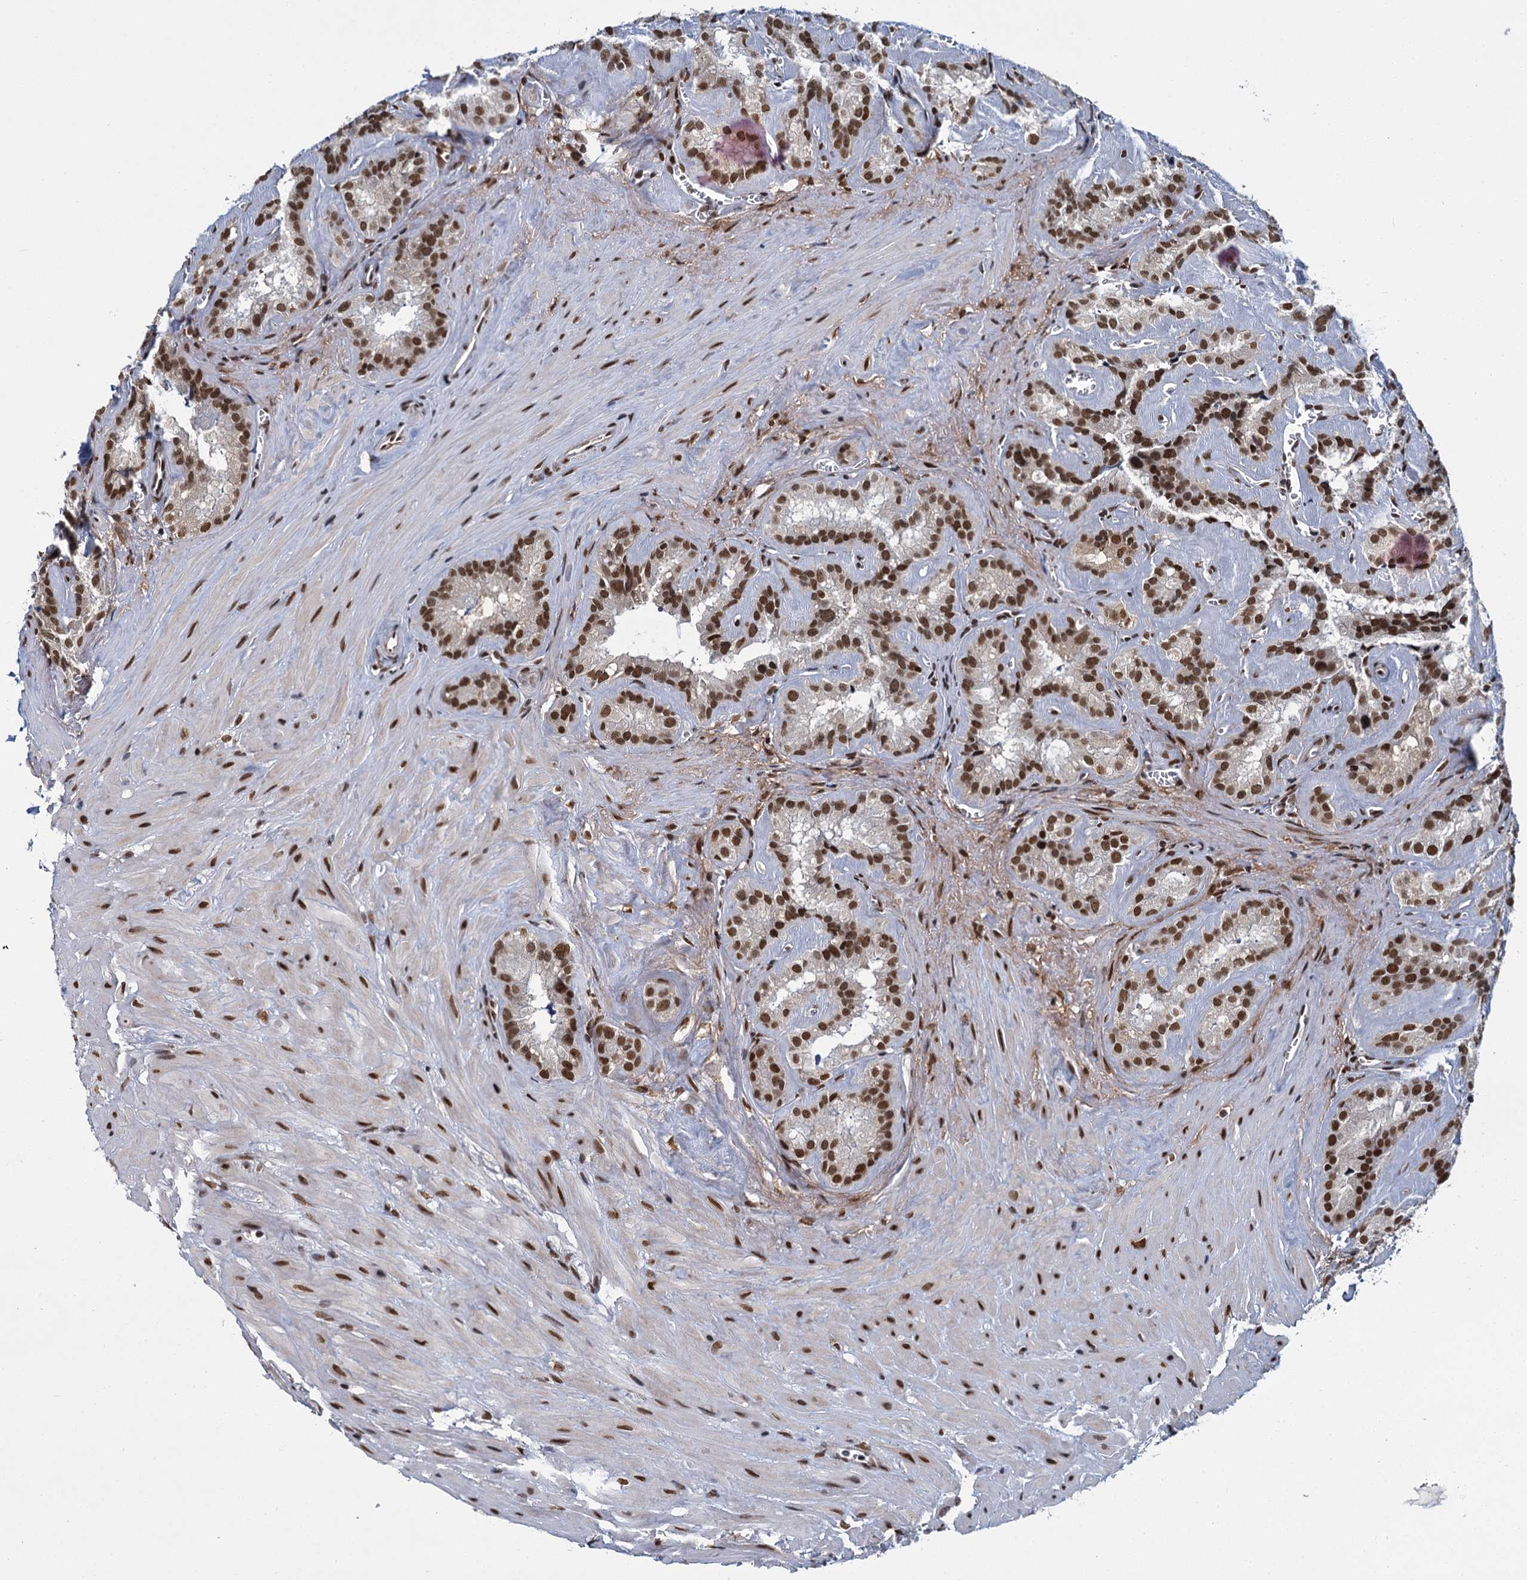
{"staining": {"intensity": "moderate", "quantity": ">75%", "location": "nuclear"}, "tissue": "seminal vesicle", "cell_type": "Glandular cells", "image_type": "normal", "snomed": [{"axis": "morphology", "description": "Normal tissue, NOS"}, {"axis": "topography", "description": "Prostate"}, {"axis": "topography", "description": "Seminal veicle"}], "caption": "Moderate nuclear staining for a protein is identified in approximately >75% of glandular cells of normal seminal vesicle using immunohistochemistry.", "gene": "PPHLN1", "patient": {"sex": "male", "age": 59}}